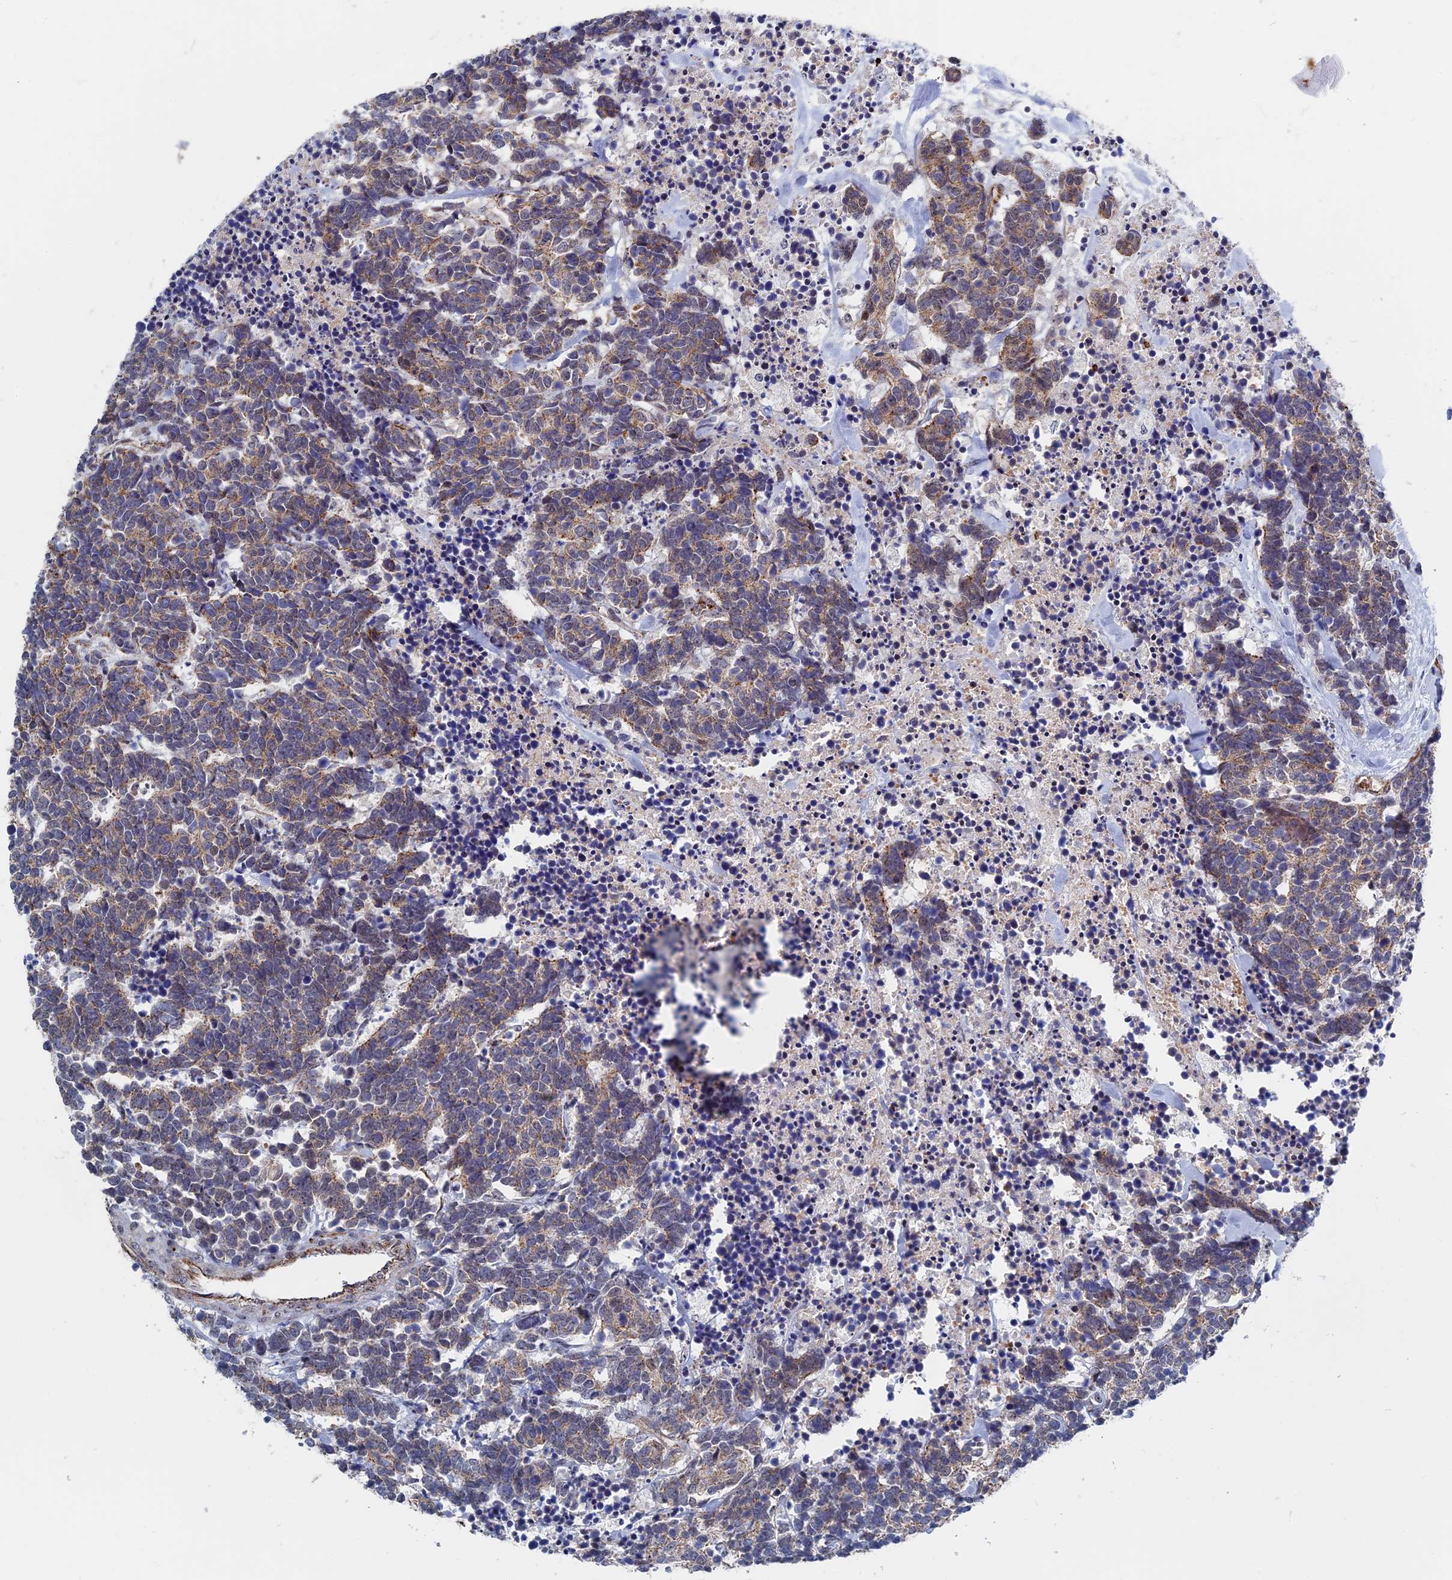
{"staining": {"intensity": "weak", "quantity": ">75%", "location": "cytoplasmic/membranous"}, "tissue": "carcinoid", "cell_type": "Tumor cells", "image_type": "cancer", "snomed": [{"axis": "morphology", "description": "Carcinoma, NOS"}, {"axis": "morphology", "description": "Carcinoid, malignant, NOS"}, {"axis": "topography", "description": "Urinary bladder"}], "caption": "High-power microscopy captured an immunohistochemistry micrograph of malignant carcinoid, revealing weak cytoplasmic/membranous staining in approximately >75% of tumor cells. The staining was performed using DAB (3,3'-diaminobenzidine), with brown indicating positive protein expression. Nuclei are stained blue with hematoxylin.", "gene": "EXOSC9", "patient": {"sex": "male", "age": 57}}